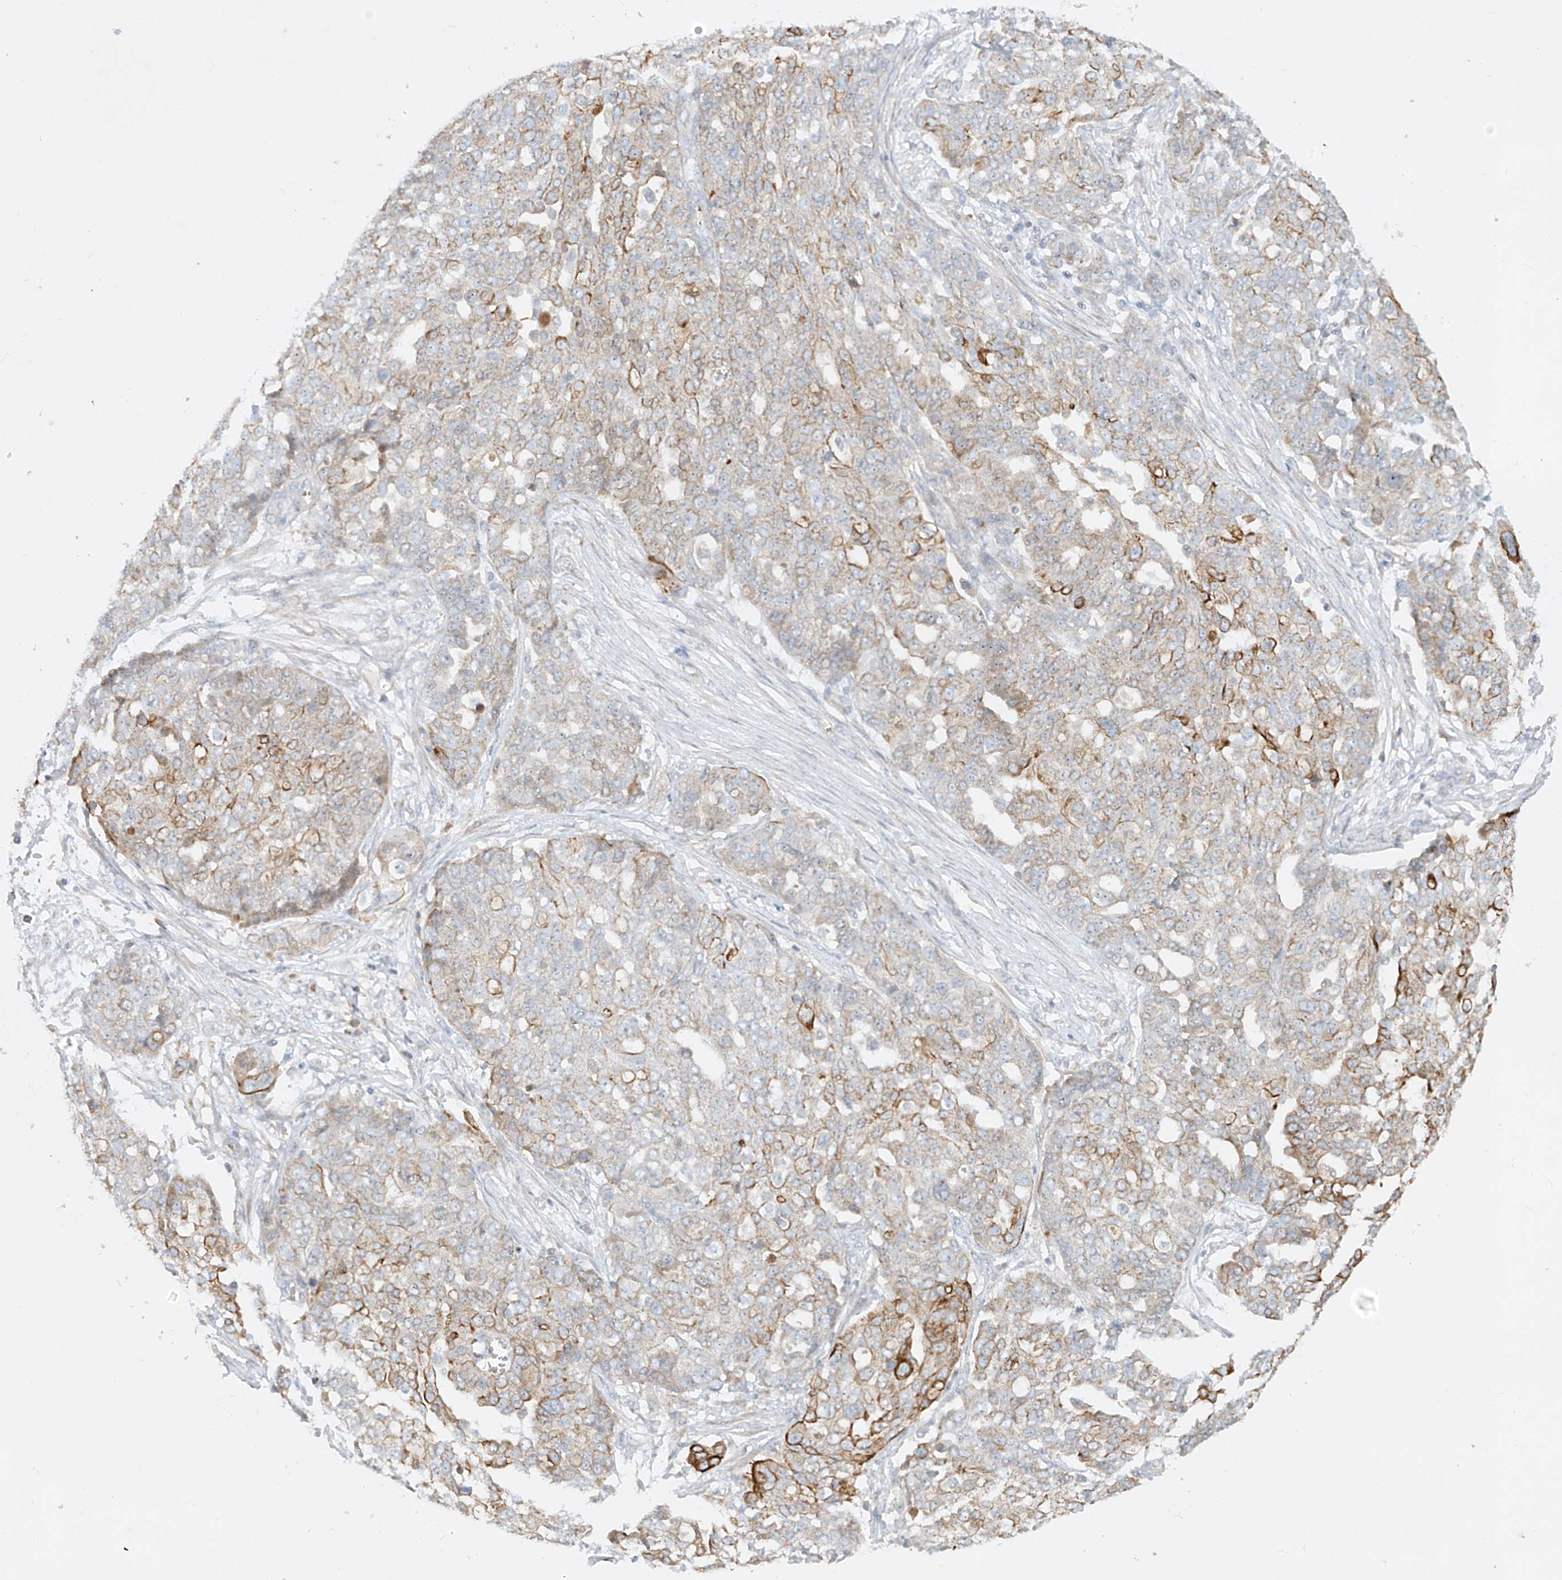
{"staining": {"intensity": "moderate", "quantity": "25%-75%", "location": "cytoplasmic/membranous"}, "tissue": "ovarian cancer", "cell_type": "Tumor cells", "image_type": "cancer", "snomed": [{"axis": "morphology", "description": "Cystadenocarcinoma, serous, NOS"}, {"axis": "topography", "description": "Soft tissue"}, {"axis": "topography", "description": "Ovary"}], "caption": "An image showing moderate cytoplasmic/membranous positivity in approximately 25%-75% of tumor cells in ovarian cancer (serous cystadenocarcinoma), as visualized by brown immunohistochemical staining.", "gene": "KPNA7", "patient": {"sex": "female", "age": 57}}